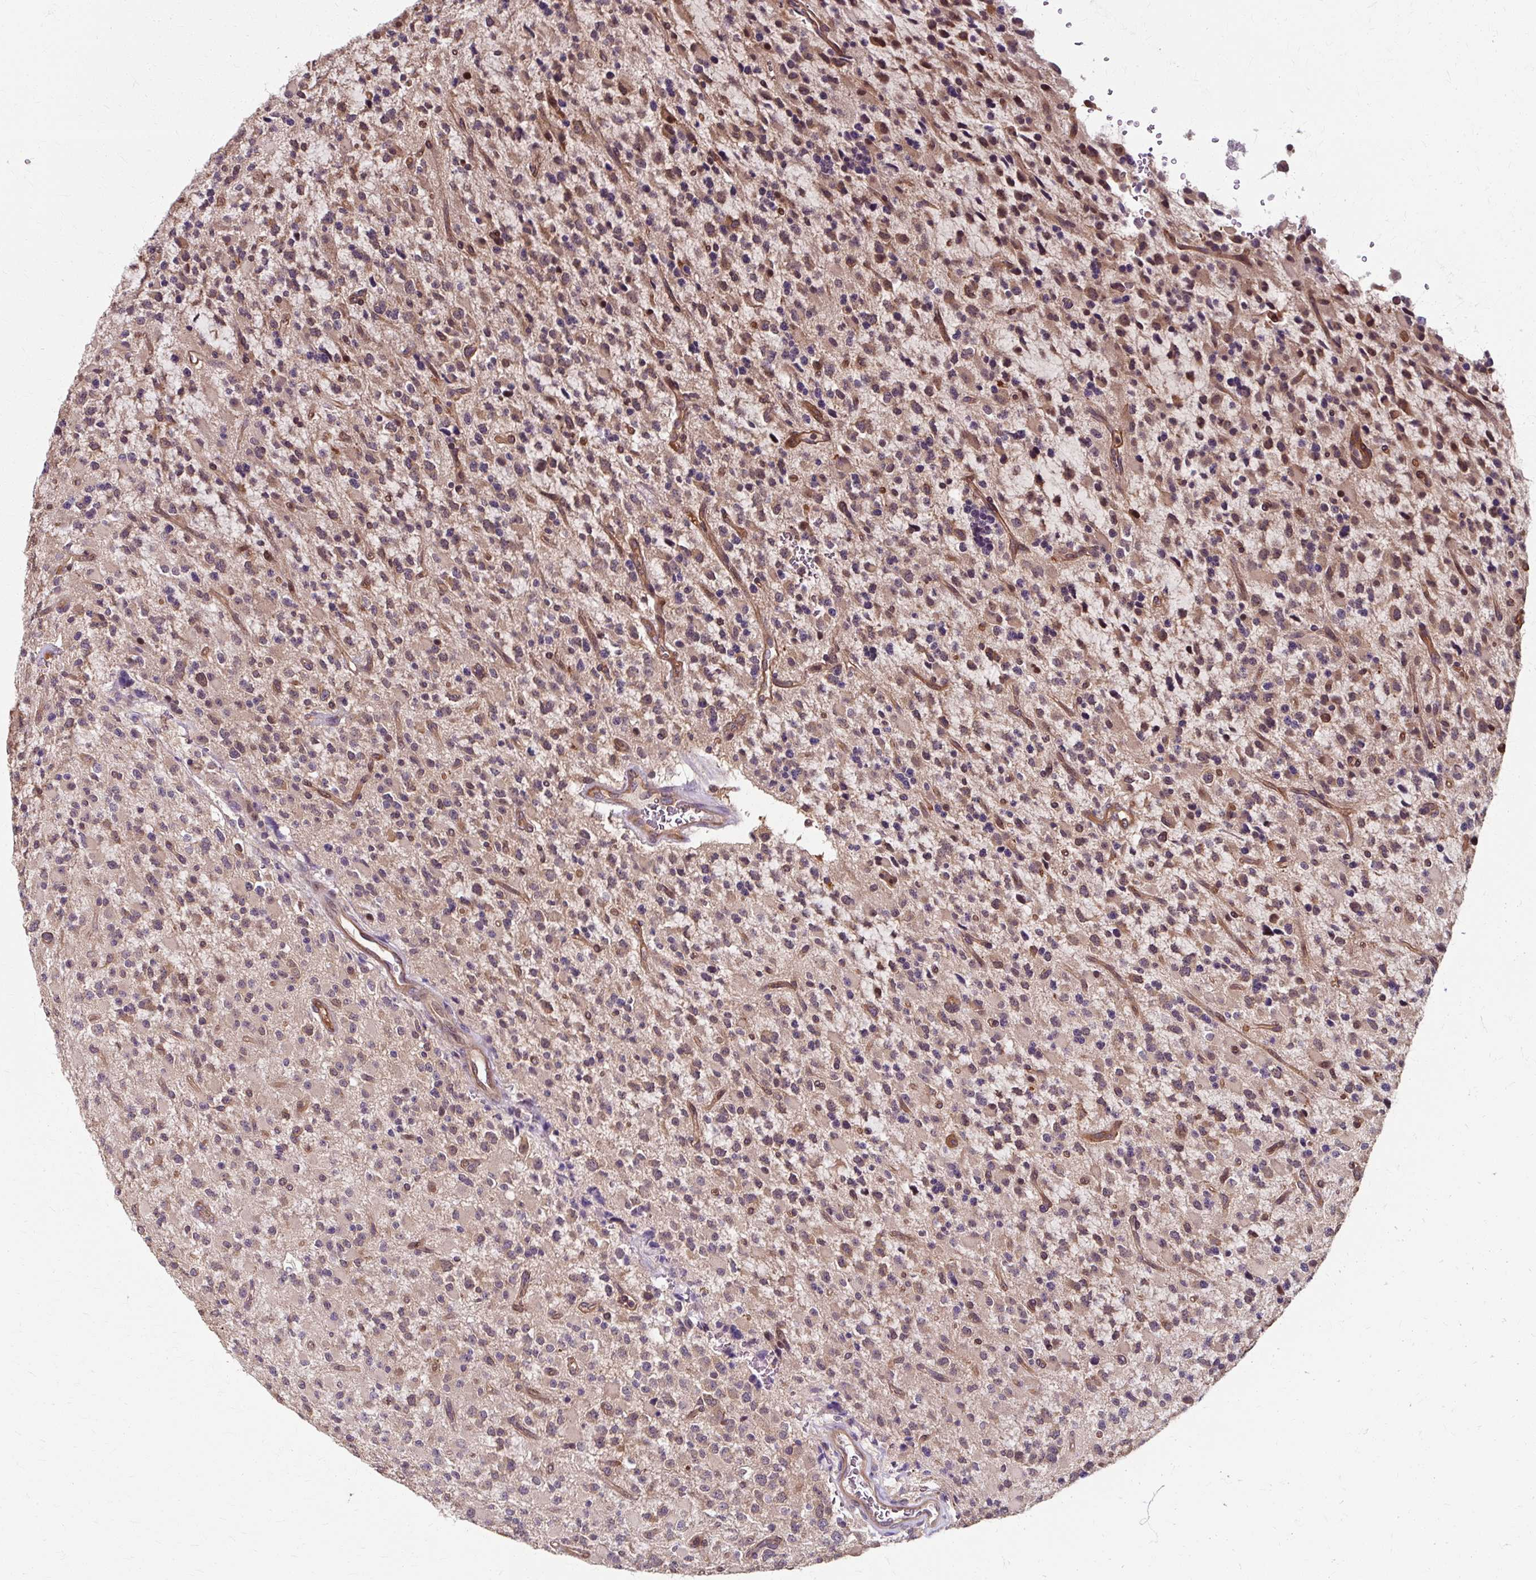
{"staining": {"intensity": "weak", "quantity": "25%-75%", "location": "cytoplasmic/membranous,nuclear"}, "tissue": "glioma", "cell_type": "Tumor cells", "image_type": "cancer", "snomed": [{"axis": "morphology", "description": "Glioma, malignant, High grade"}, {"axis": "topography", "description": "Brain"}], "caption": "Tumor cells exhibit low levels of weak cytoplasmic/membranous and nuclear positivity in about 25%-75% of cells in malignant high-grade glioma. Using DAB (3,3'-diaminobenzidine) (brown) and hematoxylin (blue) stains, captured at high magnification using brightfield microscopy.", "gene": "ZNF555", "patient": {"sex": "male", "age": 34}}